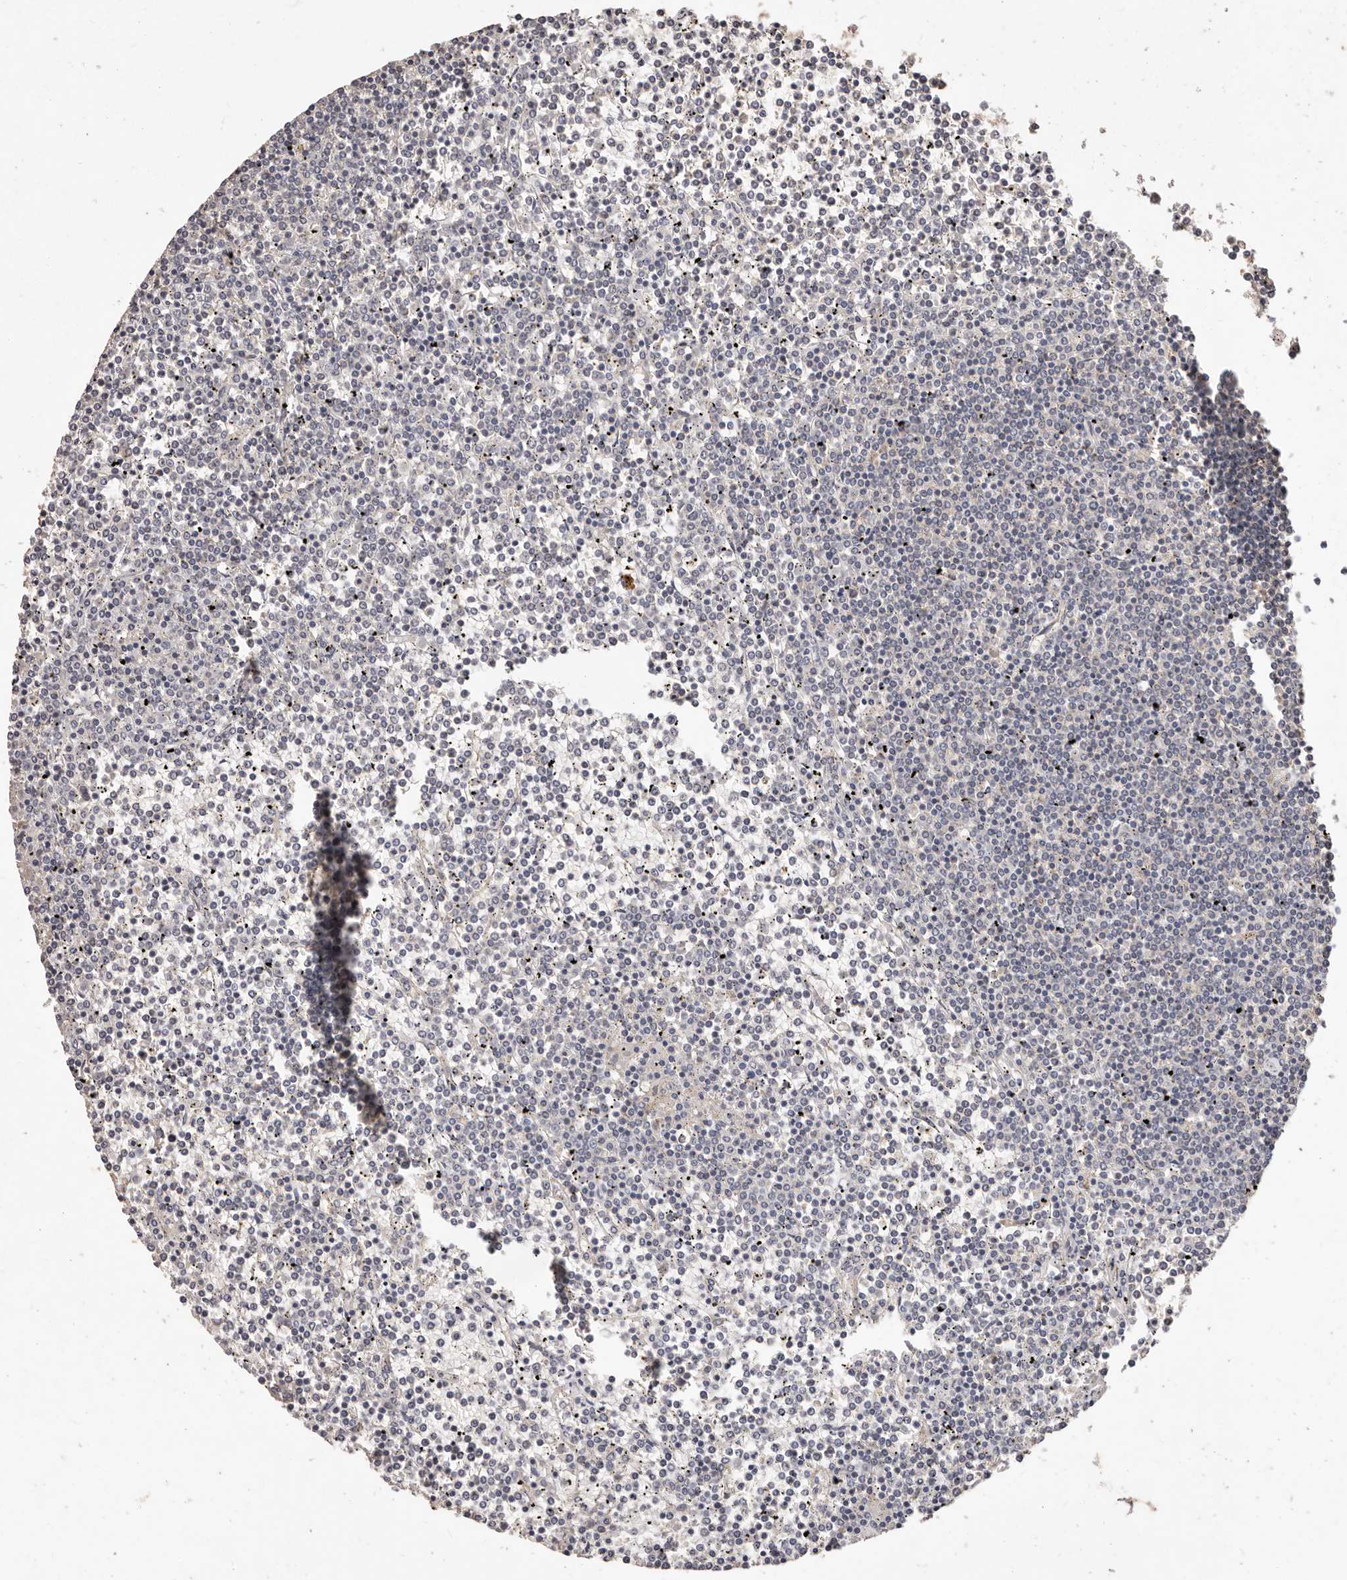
{"staining": {"intensity": "negative", "quantity": "none", "location": "none"}, "tissue": "lymphoma", "cell_type": "Tumor cells", "image_type": "cancer", "snomed": [{"axis": "morphology", "description": "Malignant lymphoma, non-Hodgkin's type, Low grade"}, {"axis": "topography", "description": "Spleen"}], "caption": "This is an IHC micrograph of low-grade malignant lymphoma, non-Hodgkin's type. There is no staining in tumor cells.", "gene": "THBS3", "patient": {"sex": "female", "age": 19}}